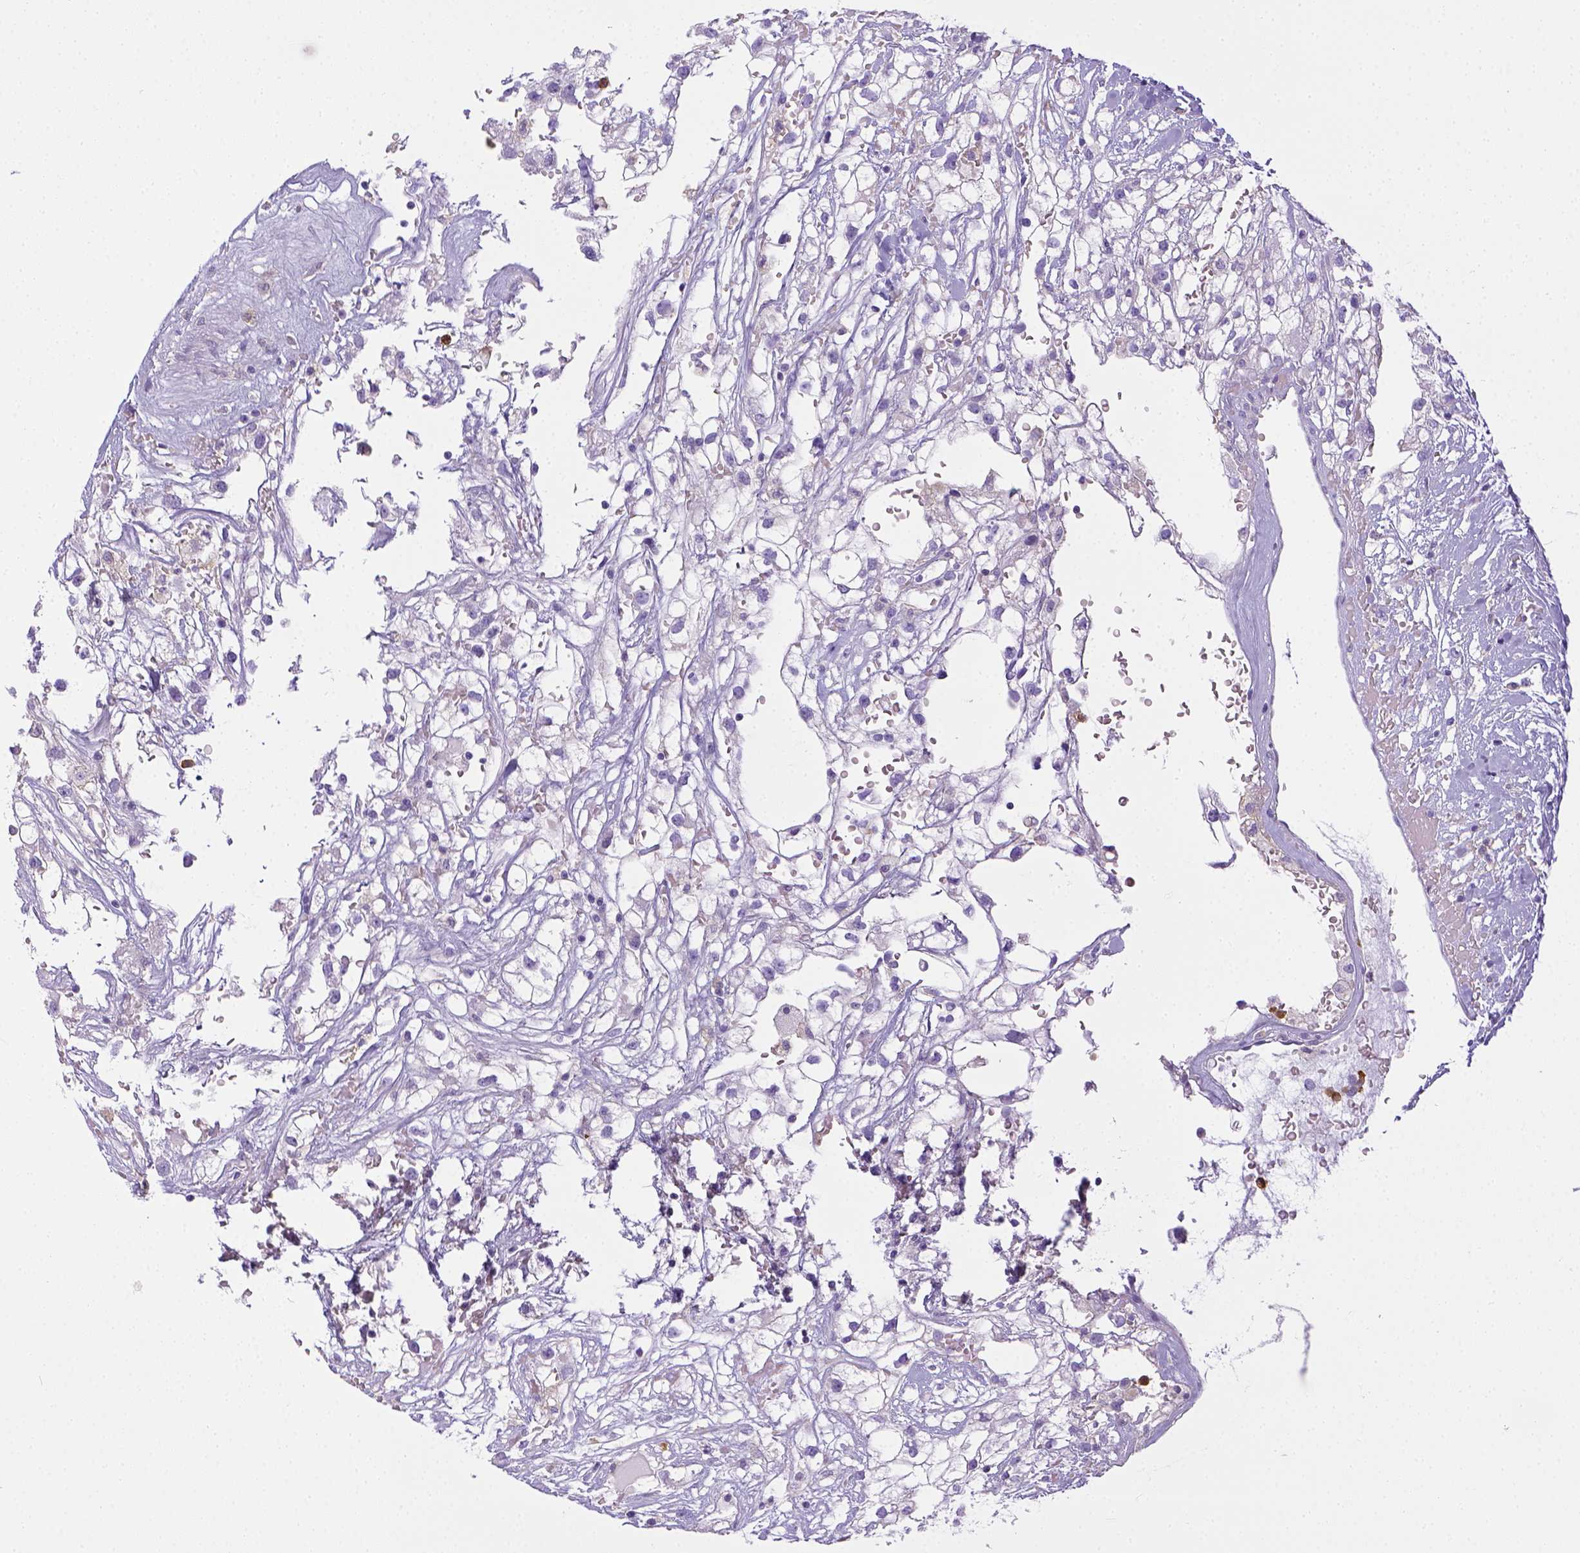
{"staining": {"intensity": "negative", "quantity": "none", "location": "none"}, "tissue": "renal cancer", "cell_type": "Tumor cells", "image_type": "cancer", "snomed": [{"axis": "morphology", "description": "Adenocarcinoma, NOS"}, {"axis": "topography", "description": "Kidney"}], "caption": "This is an immunohistochemistry (IHC) histopathology image of human renal adenocarcinoma. There is no expression in tumor cells.", "gene": "ITGAM", "patient": {"sex": "male", "age": 59}}